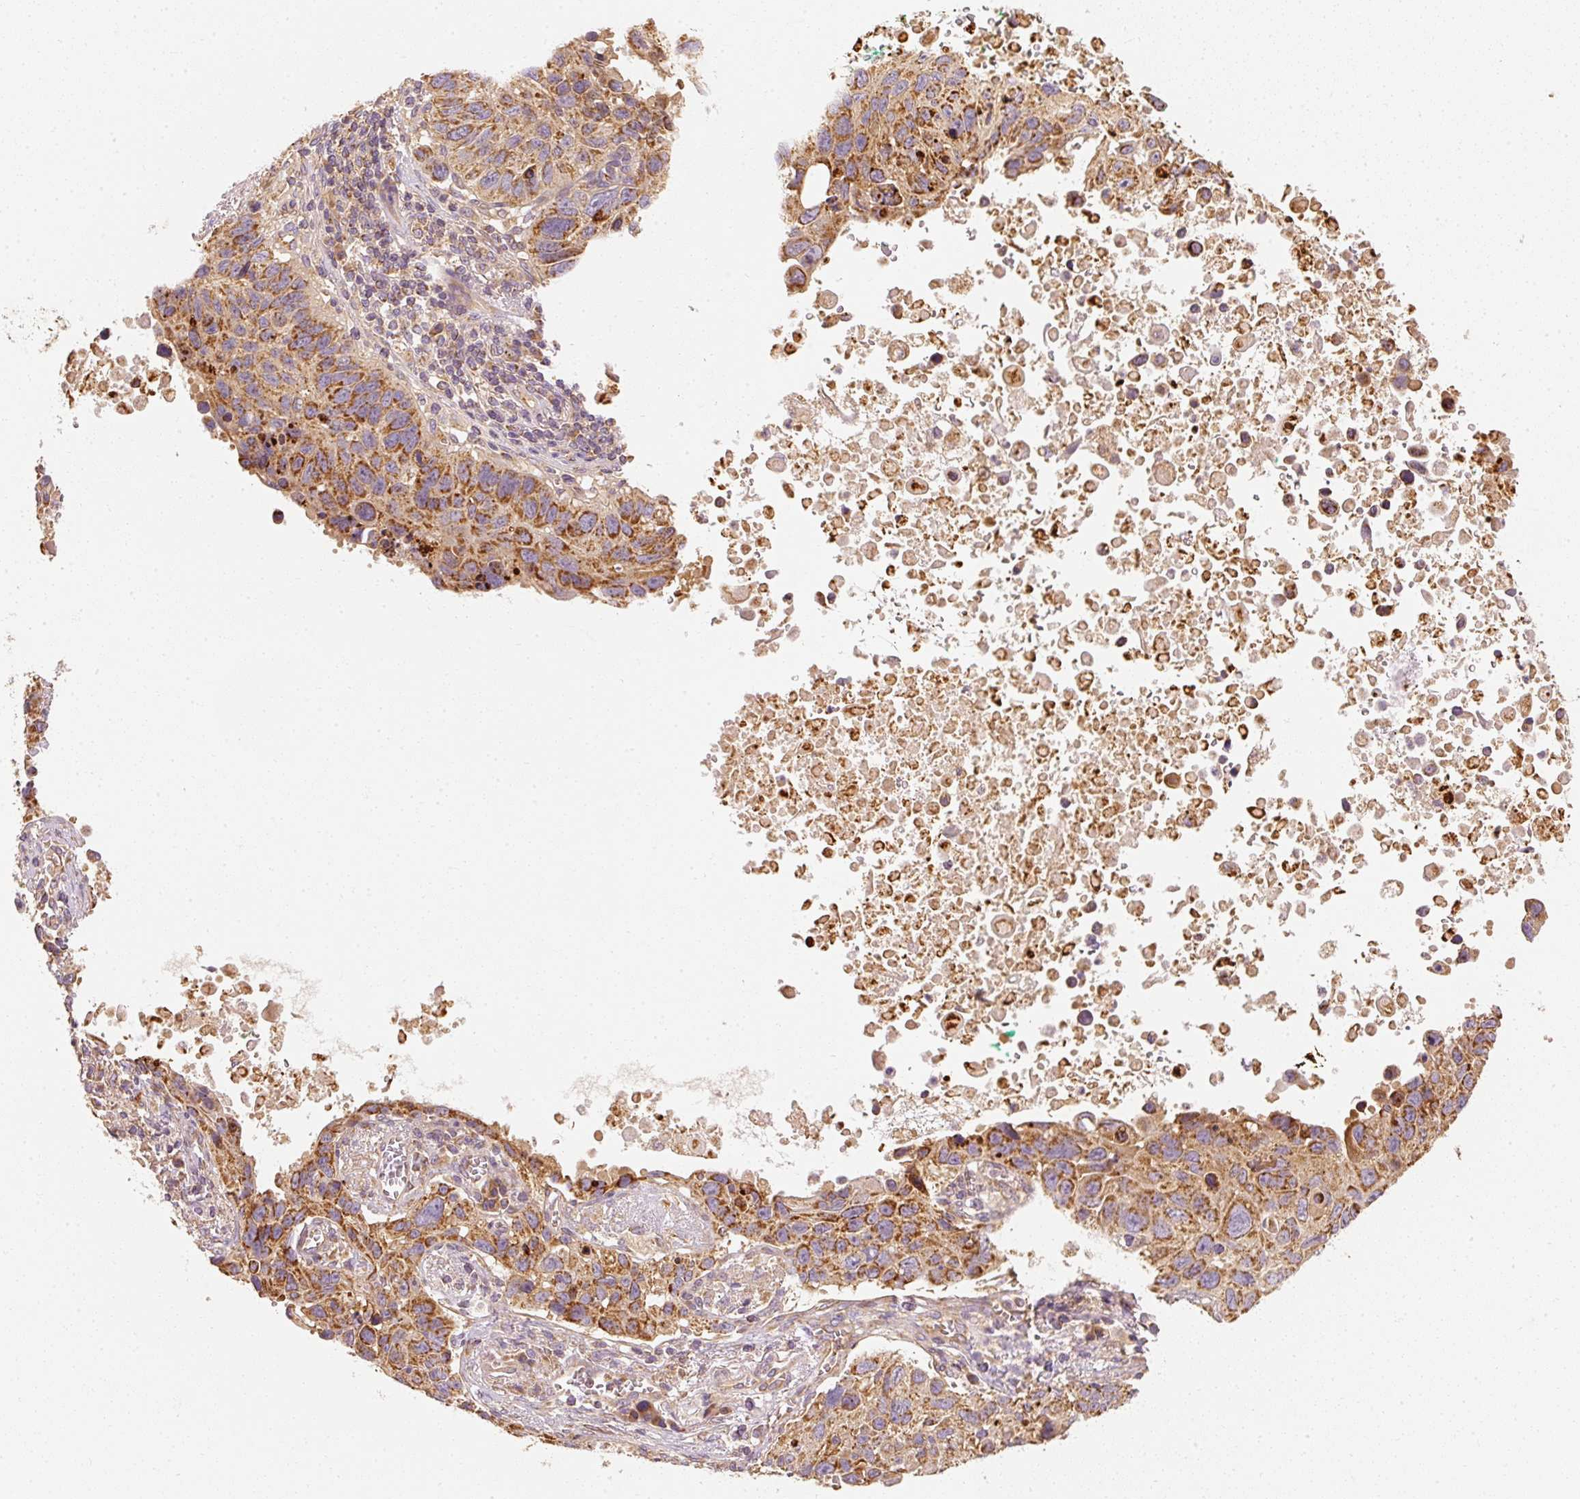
{"staining": {"intensity": "moderate", "quantity": ">75%", "location": "cytoplasmic/membranous"}, "tissue": "lung cancer", "cell_type": "Tumor cells", "image_type": "cancer", "snomed": [{"axis": "morphology", "description": "Squamous cell carcinoma, NOS"}, {"axis": "topography", "description": "Lung"}], "caption": "An image showing moderate cytoplasmic/membranous positivity in about >75% of tumor cells in lung cancer (squamous cell carcinoma), as visualized by brown immunohistochemical staining.", "gene": "TOMM40", "patient": {"sex": "male", "age": 66}}